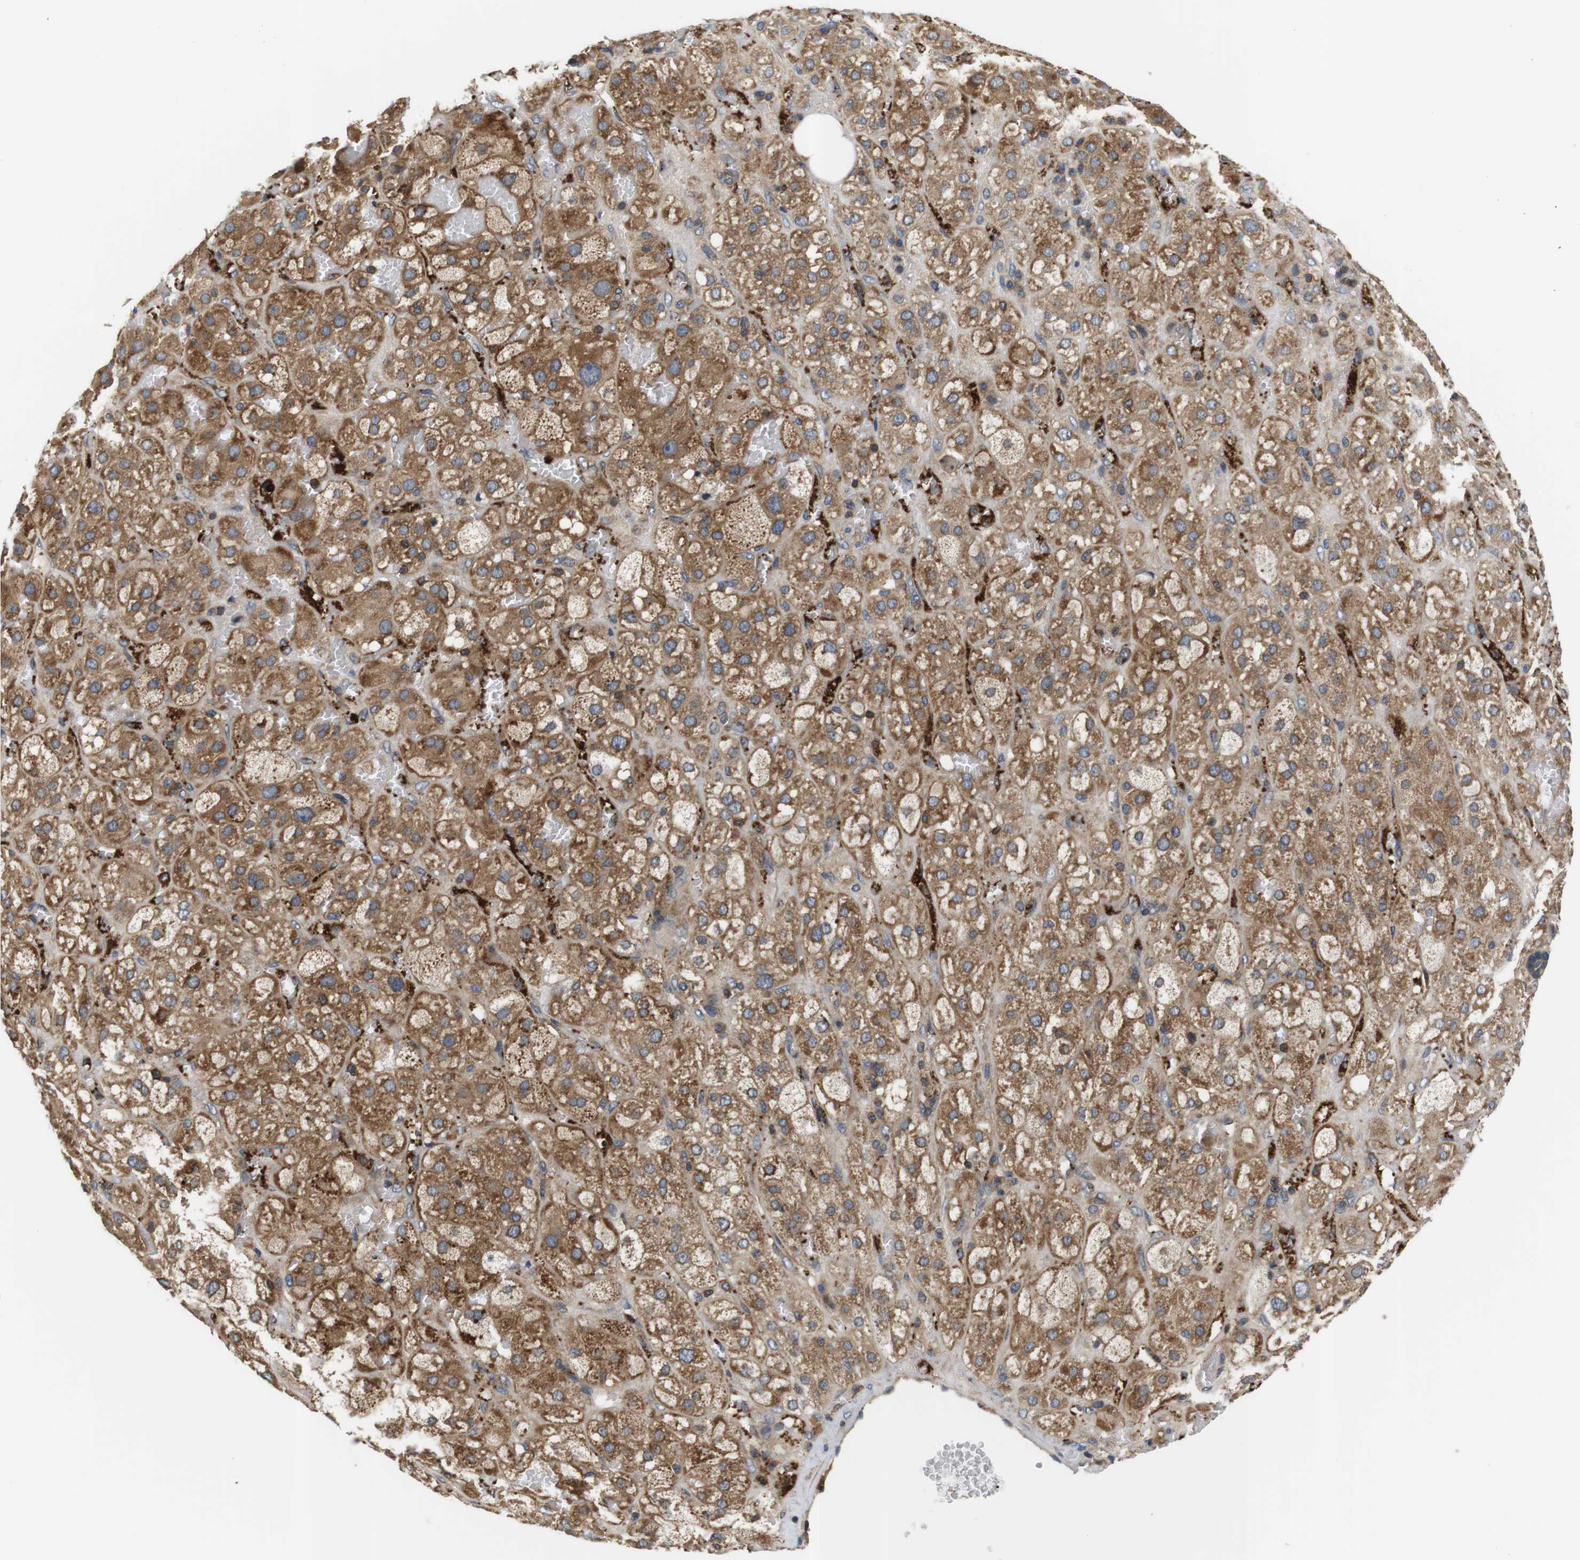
{"staining": {"intensity": "moderate", "quantity": ">75%", "location": "cytoplasmic/membranous"}, "tissue": "adrenal gland", "cell_type": "Glandular cells", "image_type": "normal", "snomed": [{"axis": "morphology", "description": "Normal tissue, NOS"}, {"axis": "topography", "description": "Adrenal gland"}], "caption": "Immunohistochemical staining of benign human adrenal gland exhibits >75% levels of moderate cytoplasmic/membranous protein positivity in approximately >75% of glandular cells.", "gene": "HERPUD2", "patient": {"sex": "female", "age": 47}}